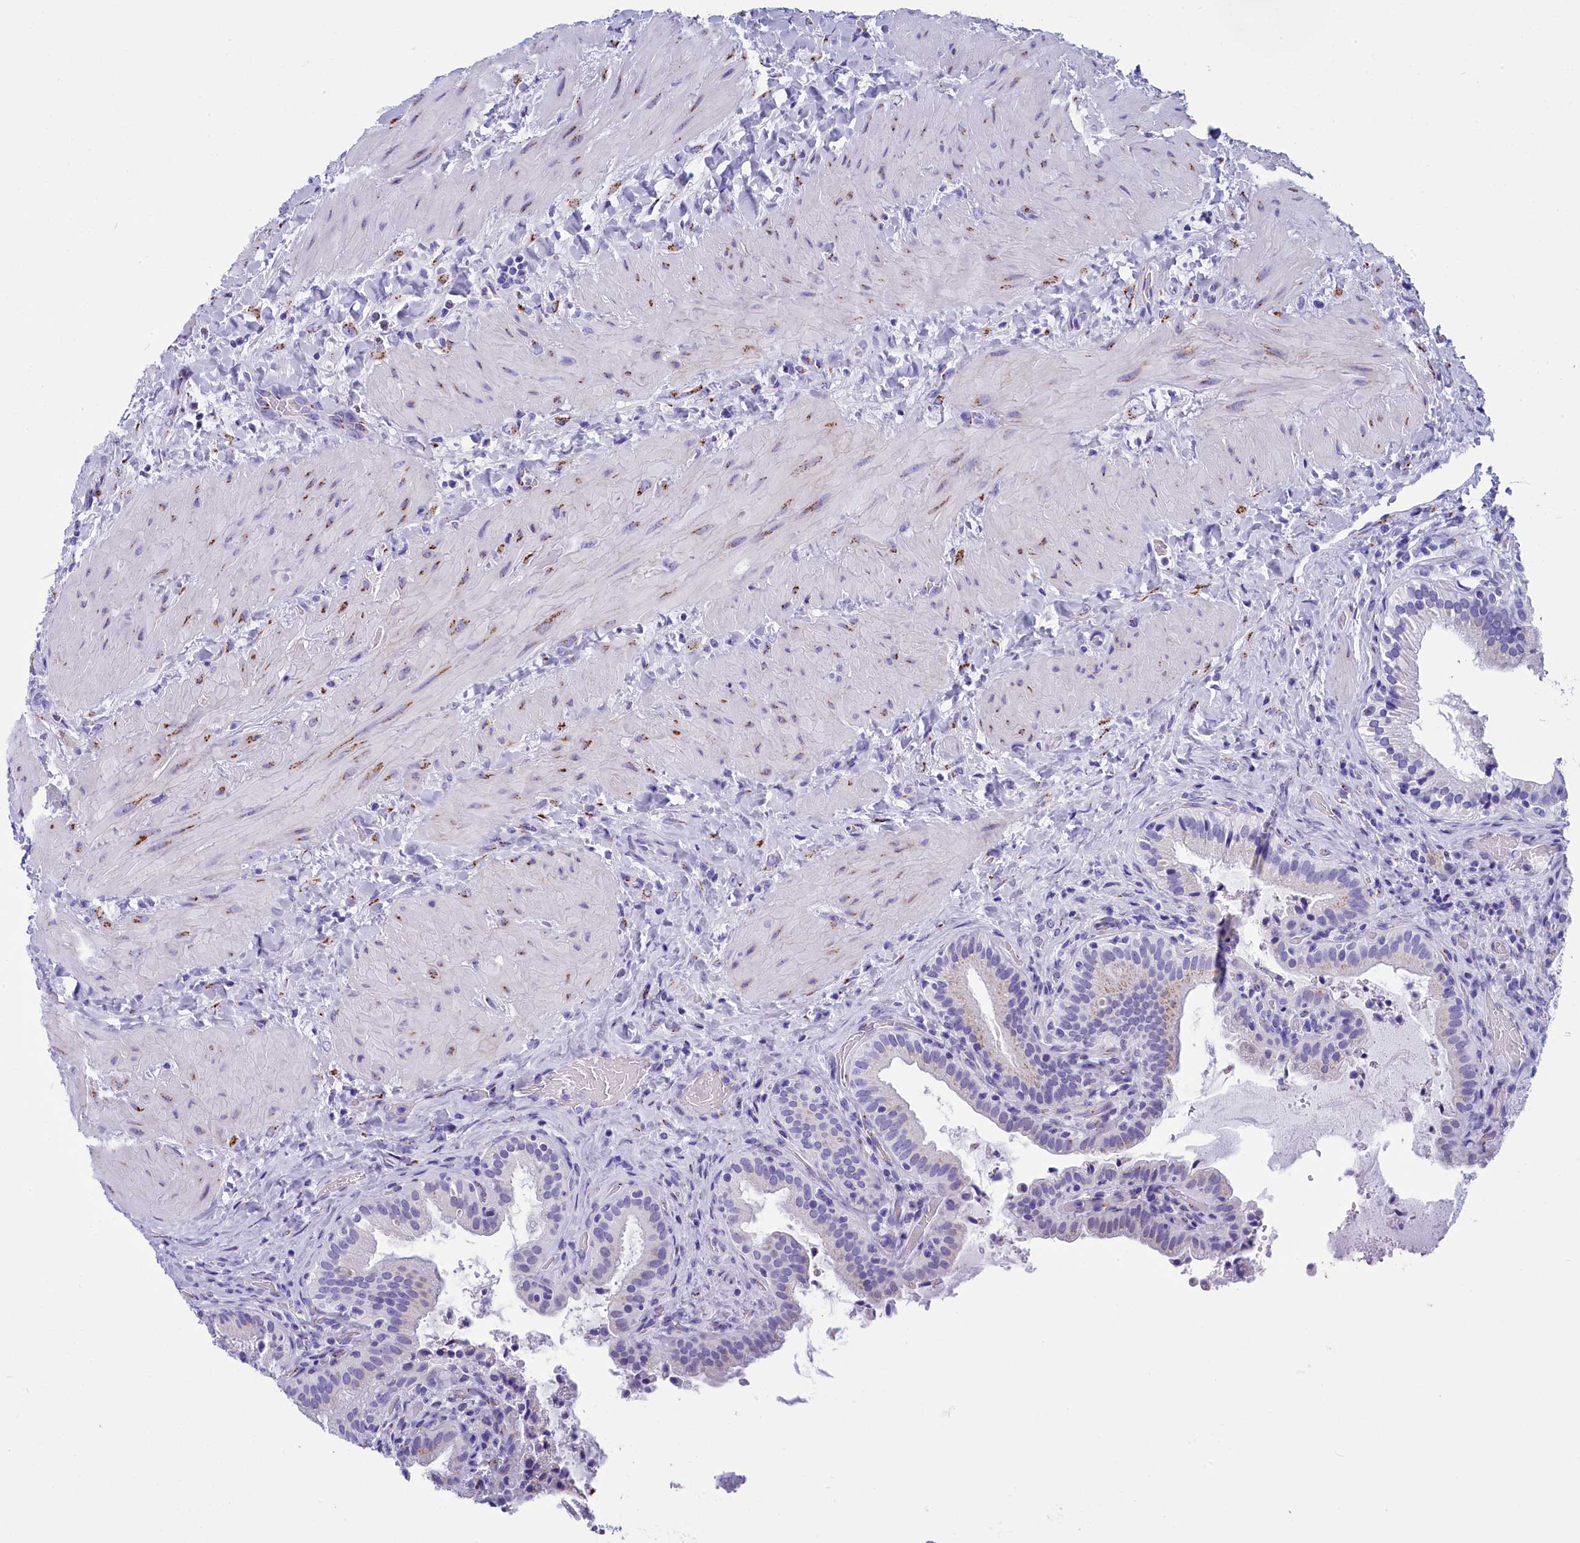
{"staining": {"intensity": "weak", "quantity": "<25%", "location": "cytoplasmic/membranous"}, "tissue": "gallbladder", "cell_type": "Glandular cells", "image_type": "normal", "snomed": [{"axis": "morphology", "description": "Normal tissue, NOS"}, {"axis": "topography", "description": "Gallbladder"}], "caption": "Human gallbladder stained for a protein using immunohistochemistry shows no staining in glandular cells.", "gene": "AP3B2", "patient": {"sex": "male", "age": 24}}